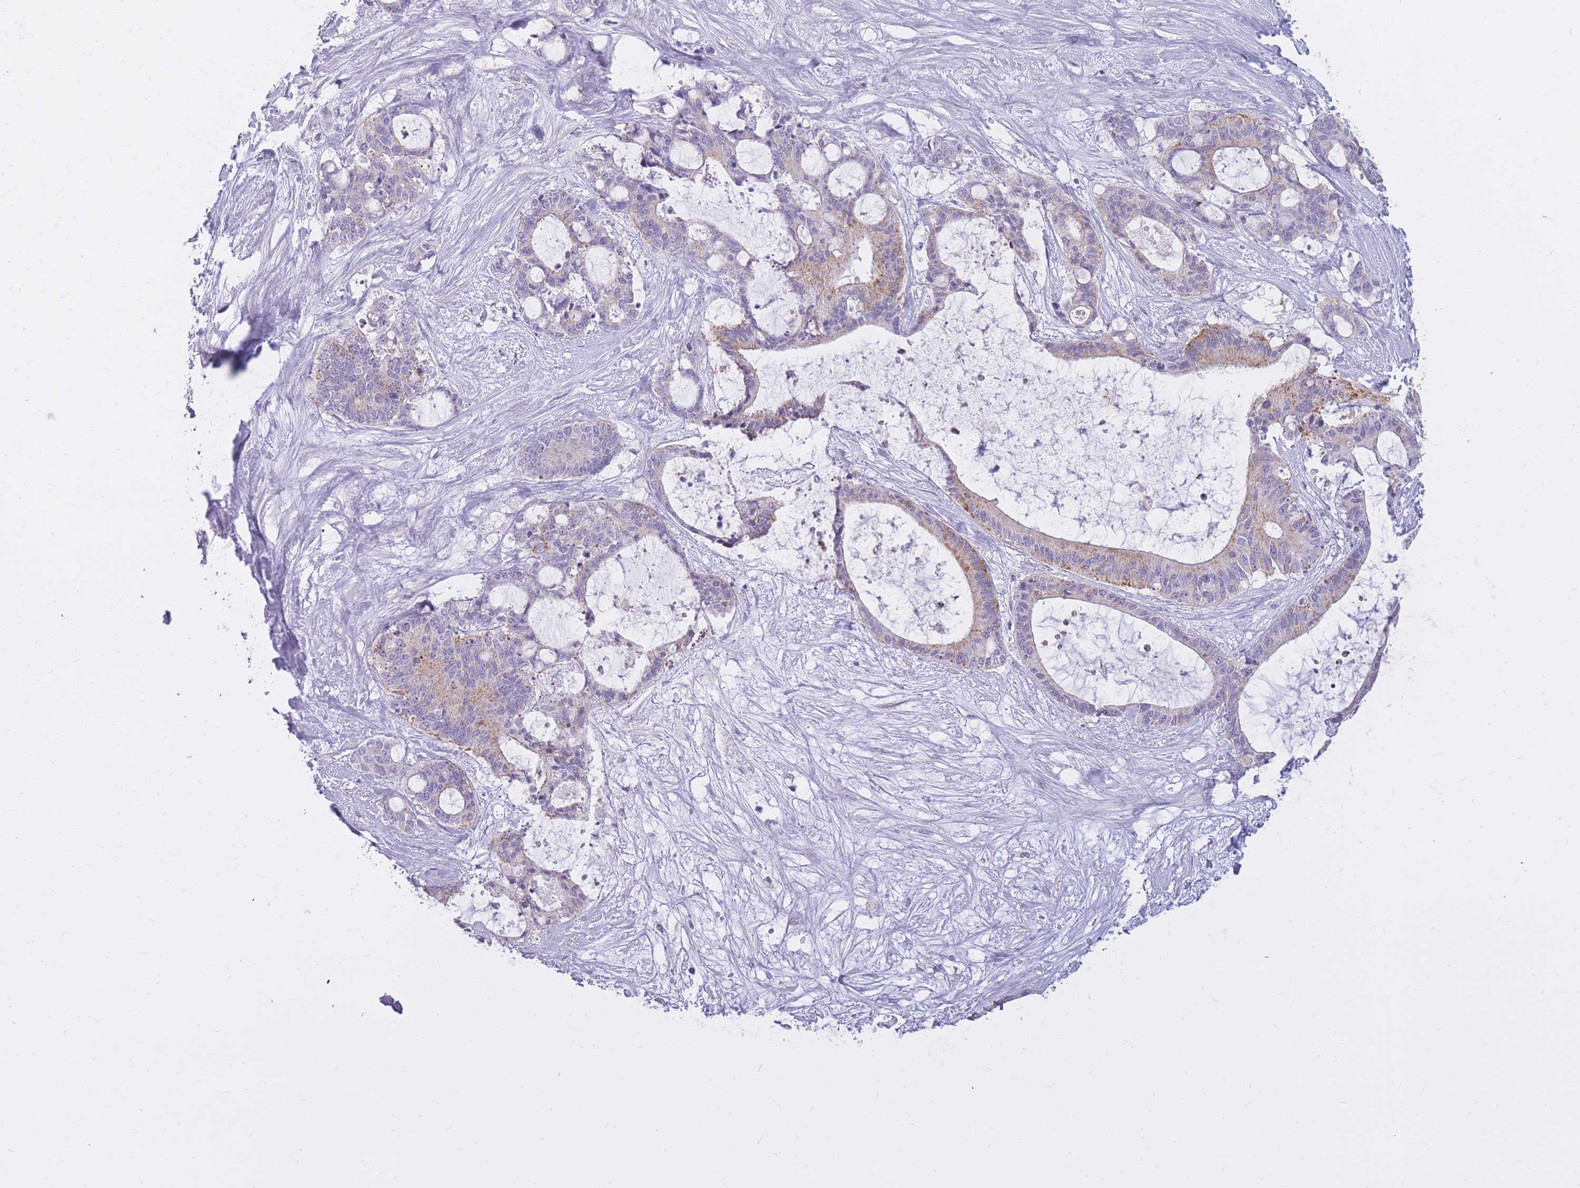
{"staining": {"intensity": "weak", "quantity": "<25%", "location": "cytoplasmic/membranous"}, "tissue": "liver cancer", "cell_type": "Tumor cells", "image_type": "cancer", "snomed": [{"axis": "morphology", "description": "Normal tissue, NOS"}, {"axis": "morphology", "description": "Cholangiocarcinoma"}, {"axis": "topography", "description": "Liver"}, {"axis": "topography", "description": "Peripheral nerve tissue"}], "caption": "Image shows no significant protein staining in tumor cells of liver cancer.", "gene": "RNF170", "patient": {"sex": "female", "age": 73}}